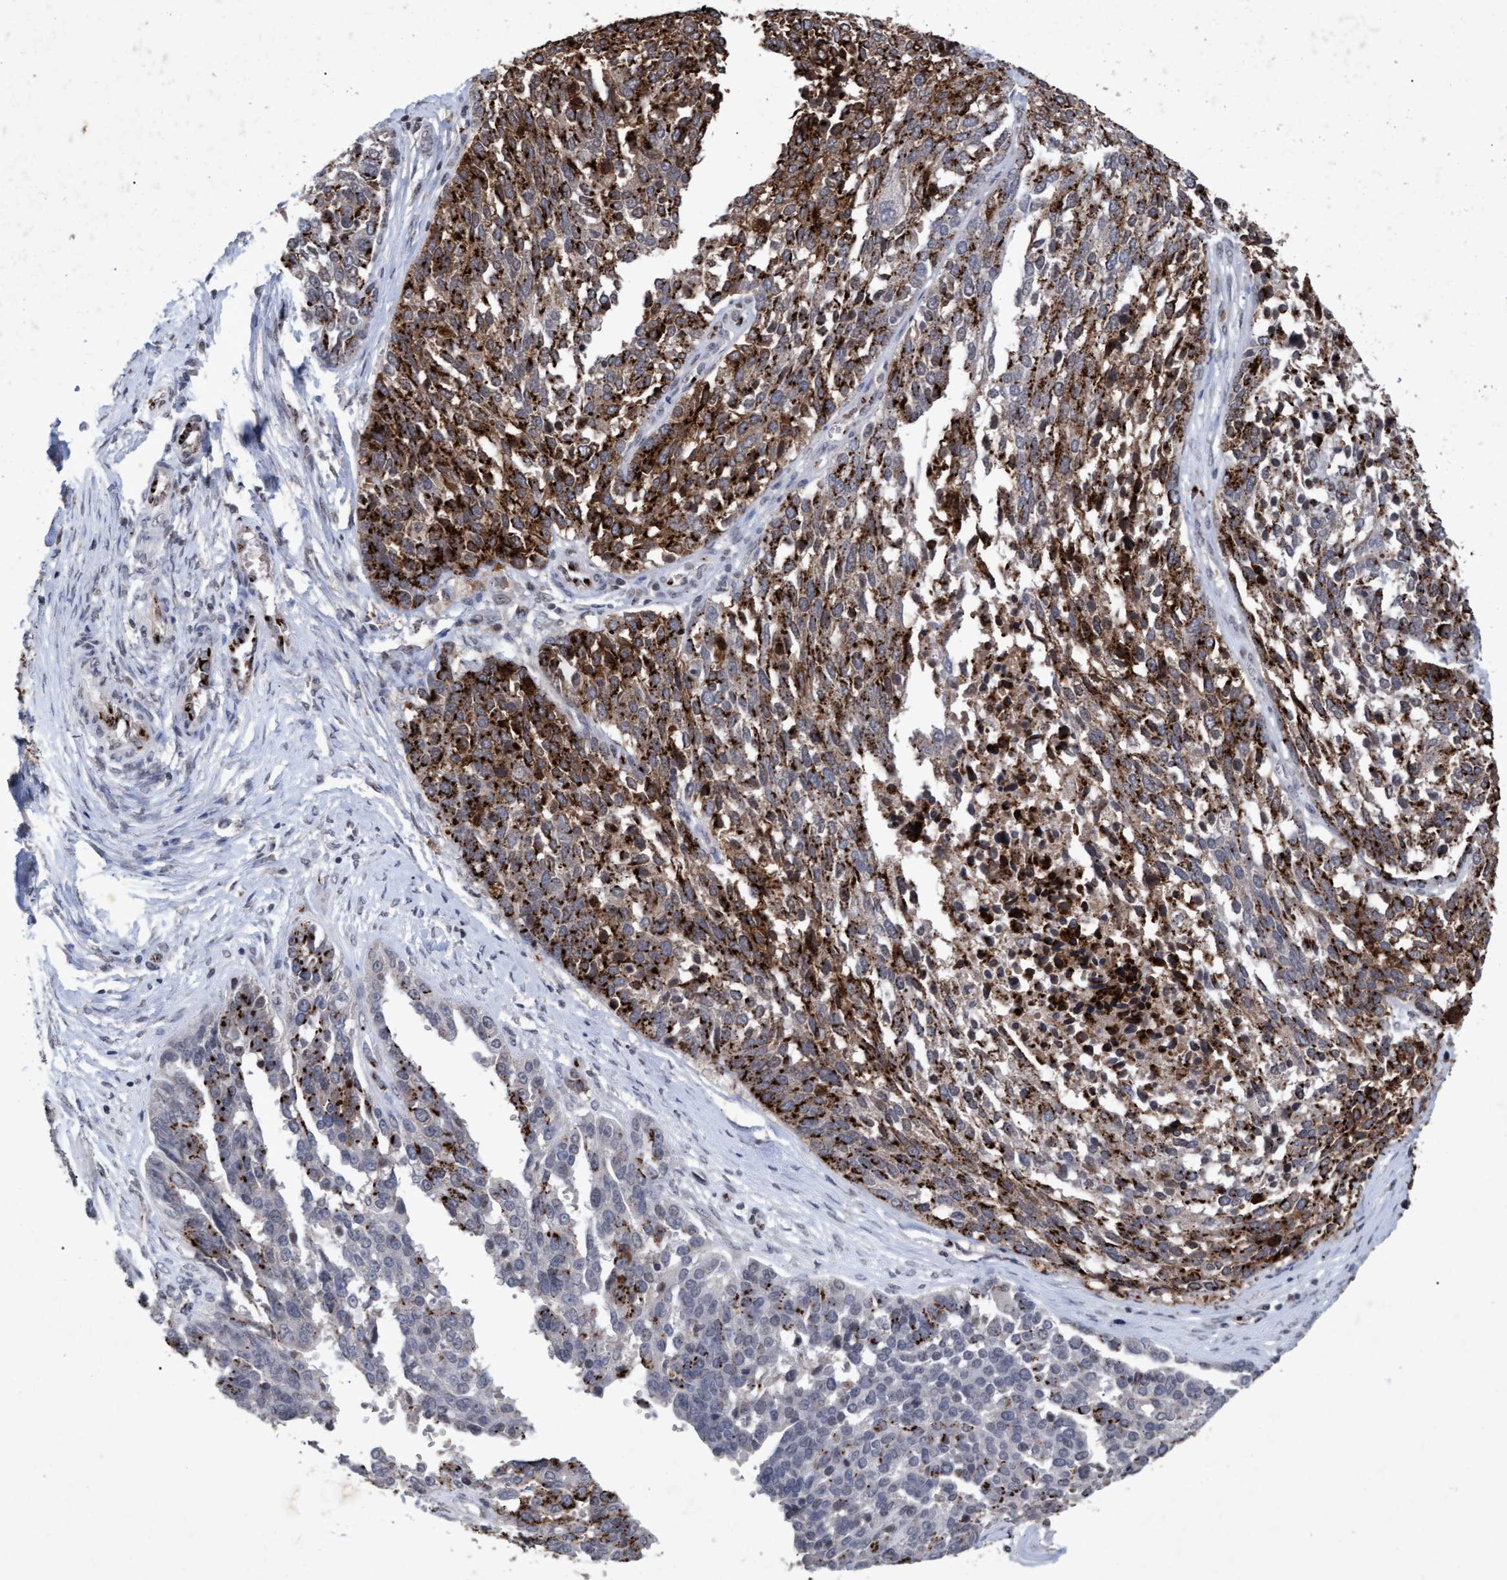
{"staining": {"intensity": "strong", "quantity": ">75%", "location": "cytoplasmic/membranous"}, "tissue": "ovarian cancer", "cell_type": "Tumor cells", "image_type": "cancer", "snomed": [{"axis": "morphology", "description": "Cystadenocarcinoma, serous, NOS"}, {"axis": "topography", "description": "Ovary"}], "caption": "Immunohistochemical staining of serous cystadenocarcinoma (ovarian) displays strong cytoplasmic/membranous protein positivity in approximately >75% of tumor cells.", "gene": "GALC", "patient": {"sex": "female", "age": 44}}